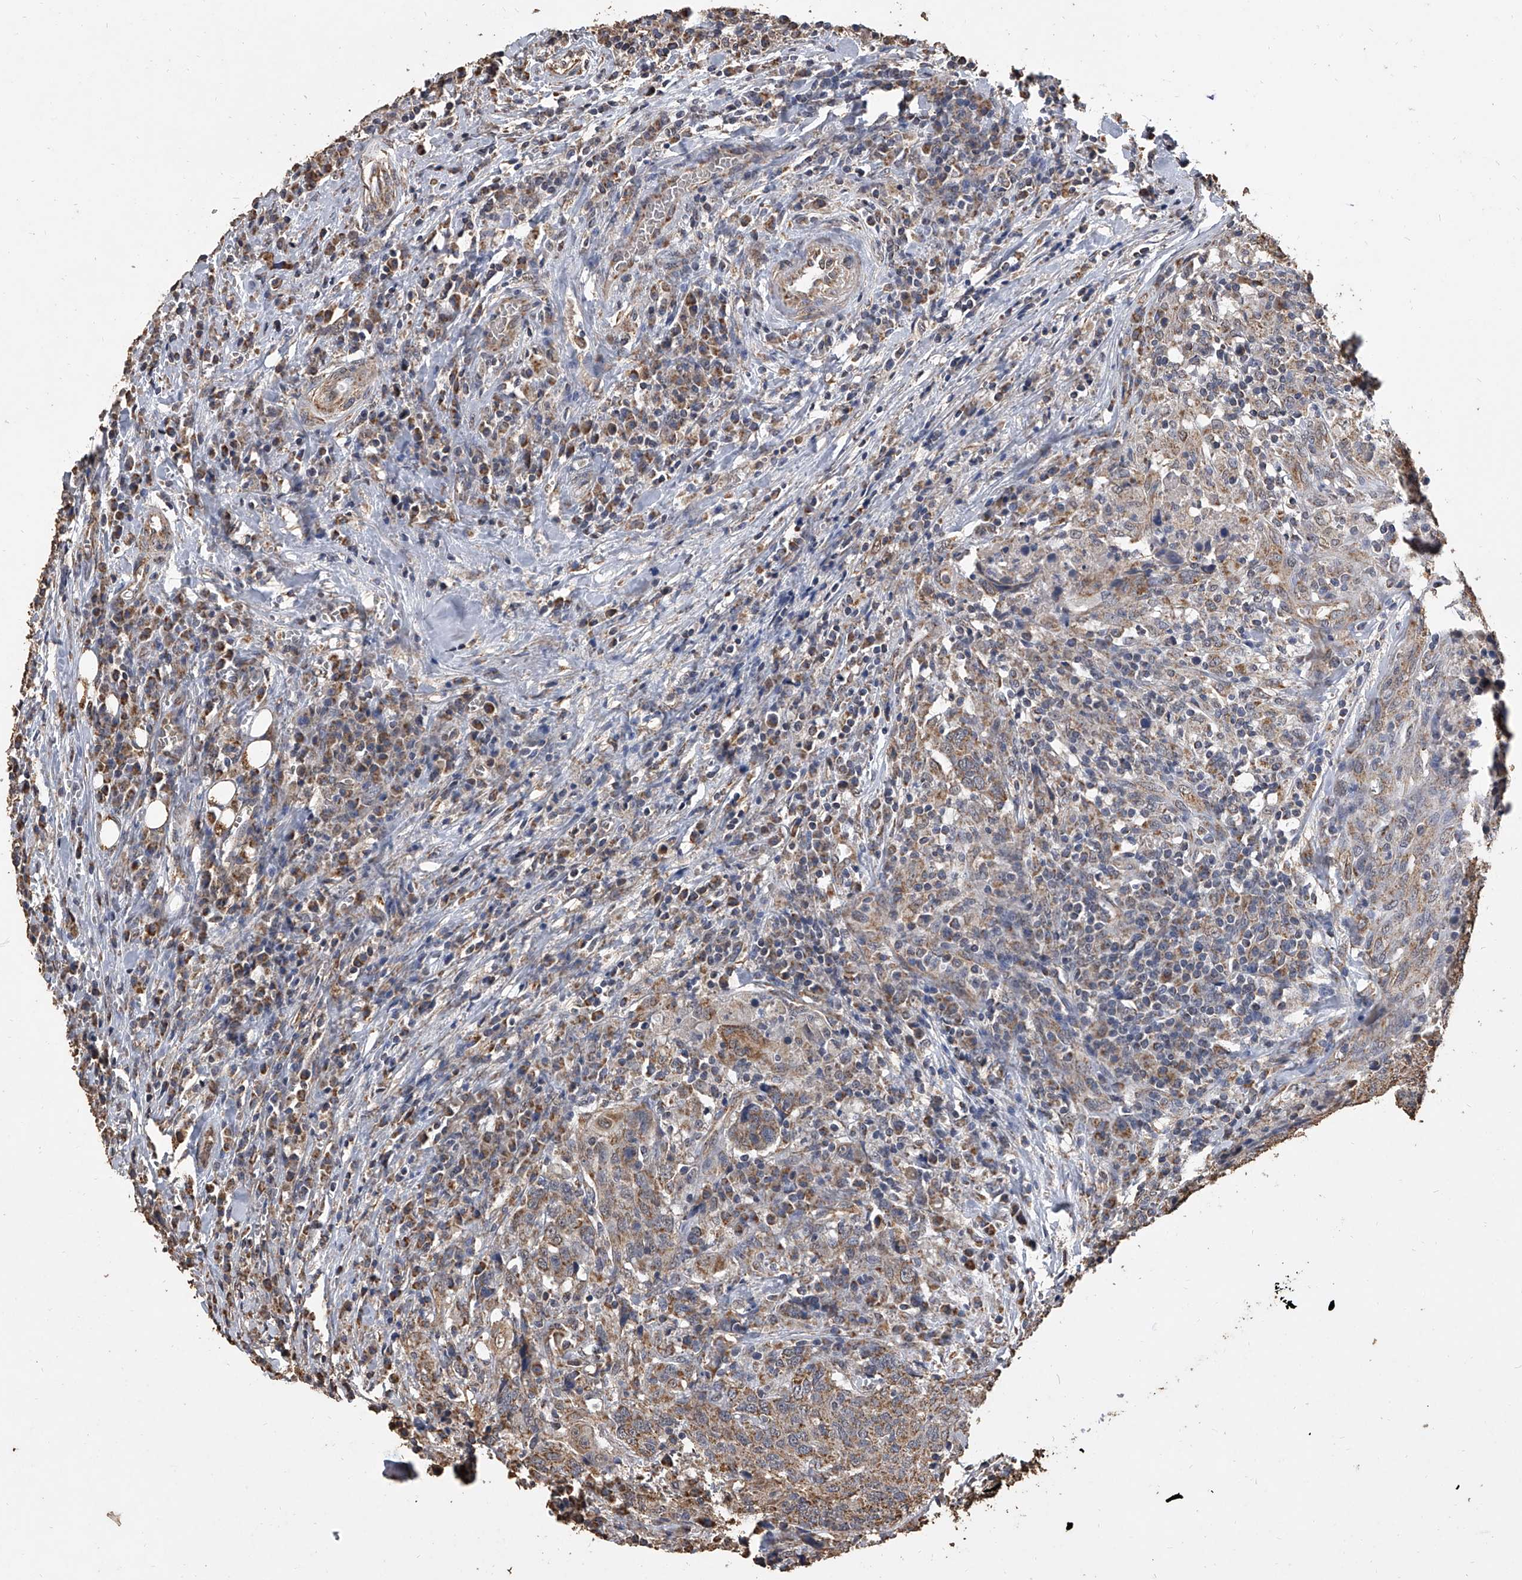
{"staining": {"intensity": "moderate", "quantity": ">75%", "location": "cytoplasmic/membranous"}, "tissue": "head and neck cancer", "cell_type": "Tumor cells", "image_type": "cancer", "snomed": [{"axis": "morphology", "description": "Squamous cell carcinoma, NOS"}, {"axis": "topography", "description": "Head-Neck"}], "caption": "Tumor cells reveal moderate cytoplasmic/membranous staining in approximately >75% of cells in squamous cell carcinoma (head and neck). (DAB (3,3'-diaminobenzidine) IHC with brightfield microscopy, high magnification).", "gene": "MRPL28", "patient": {"sex": "male", "age": 66}}